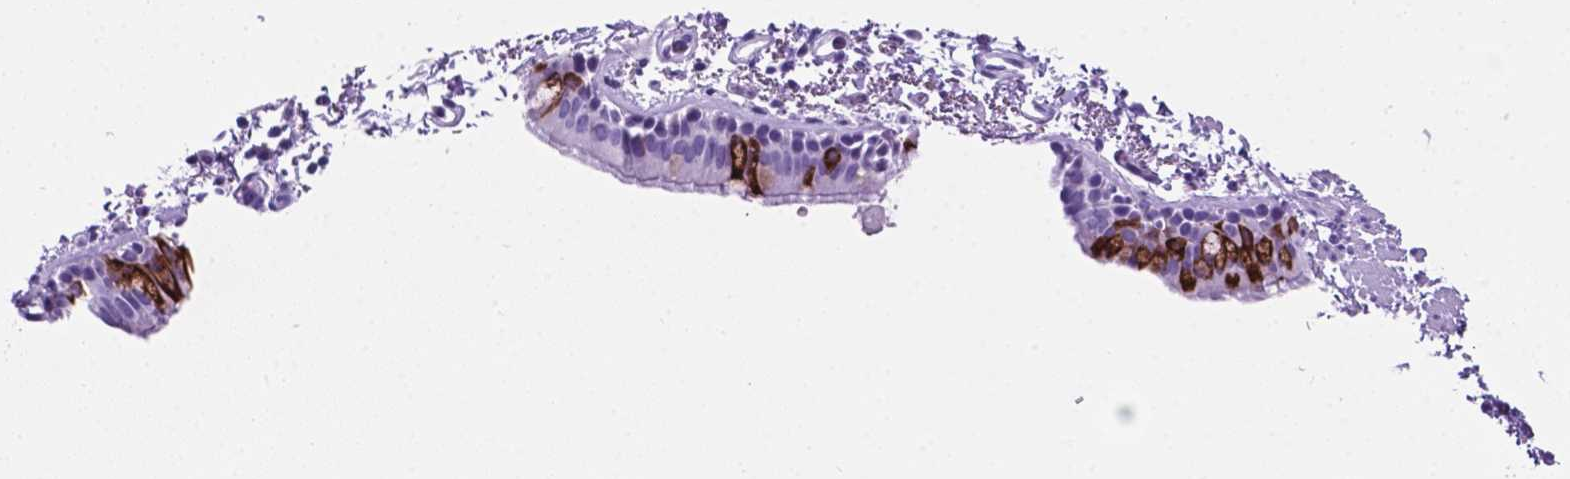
{"staining": {"intensity": "strong", "quantity": "<25%", "location": "cytoplasmic/membranous"}, "tissue": "bronchus", "cell_type": "Respiratory epithelial cells", "image_type": "normal", "snomed": [{"axis": "morphology", "description": "Normal tissue, NOS"}, {"axis": "topography", "description": "Lymph node"}, {"axis": "topography", "description": "Bronchus"}], "caption": "Strong cytoplasmic/membranous positivity is appreciated in approximately <25% of respiratory epithelial cells in normal bronchus.", "gene": "C17orf107", "patient": {"sex": "female", "age": 70}}